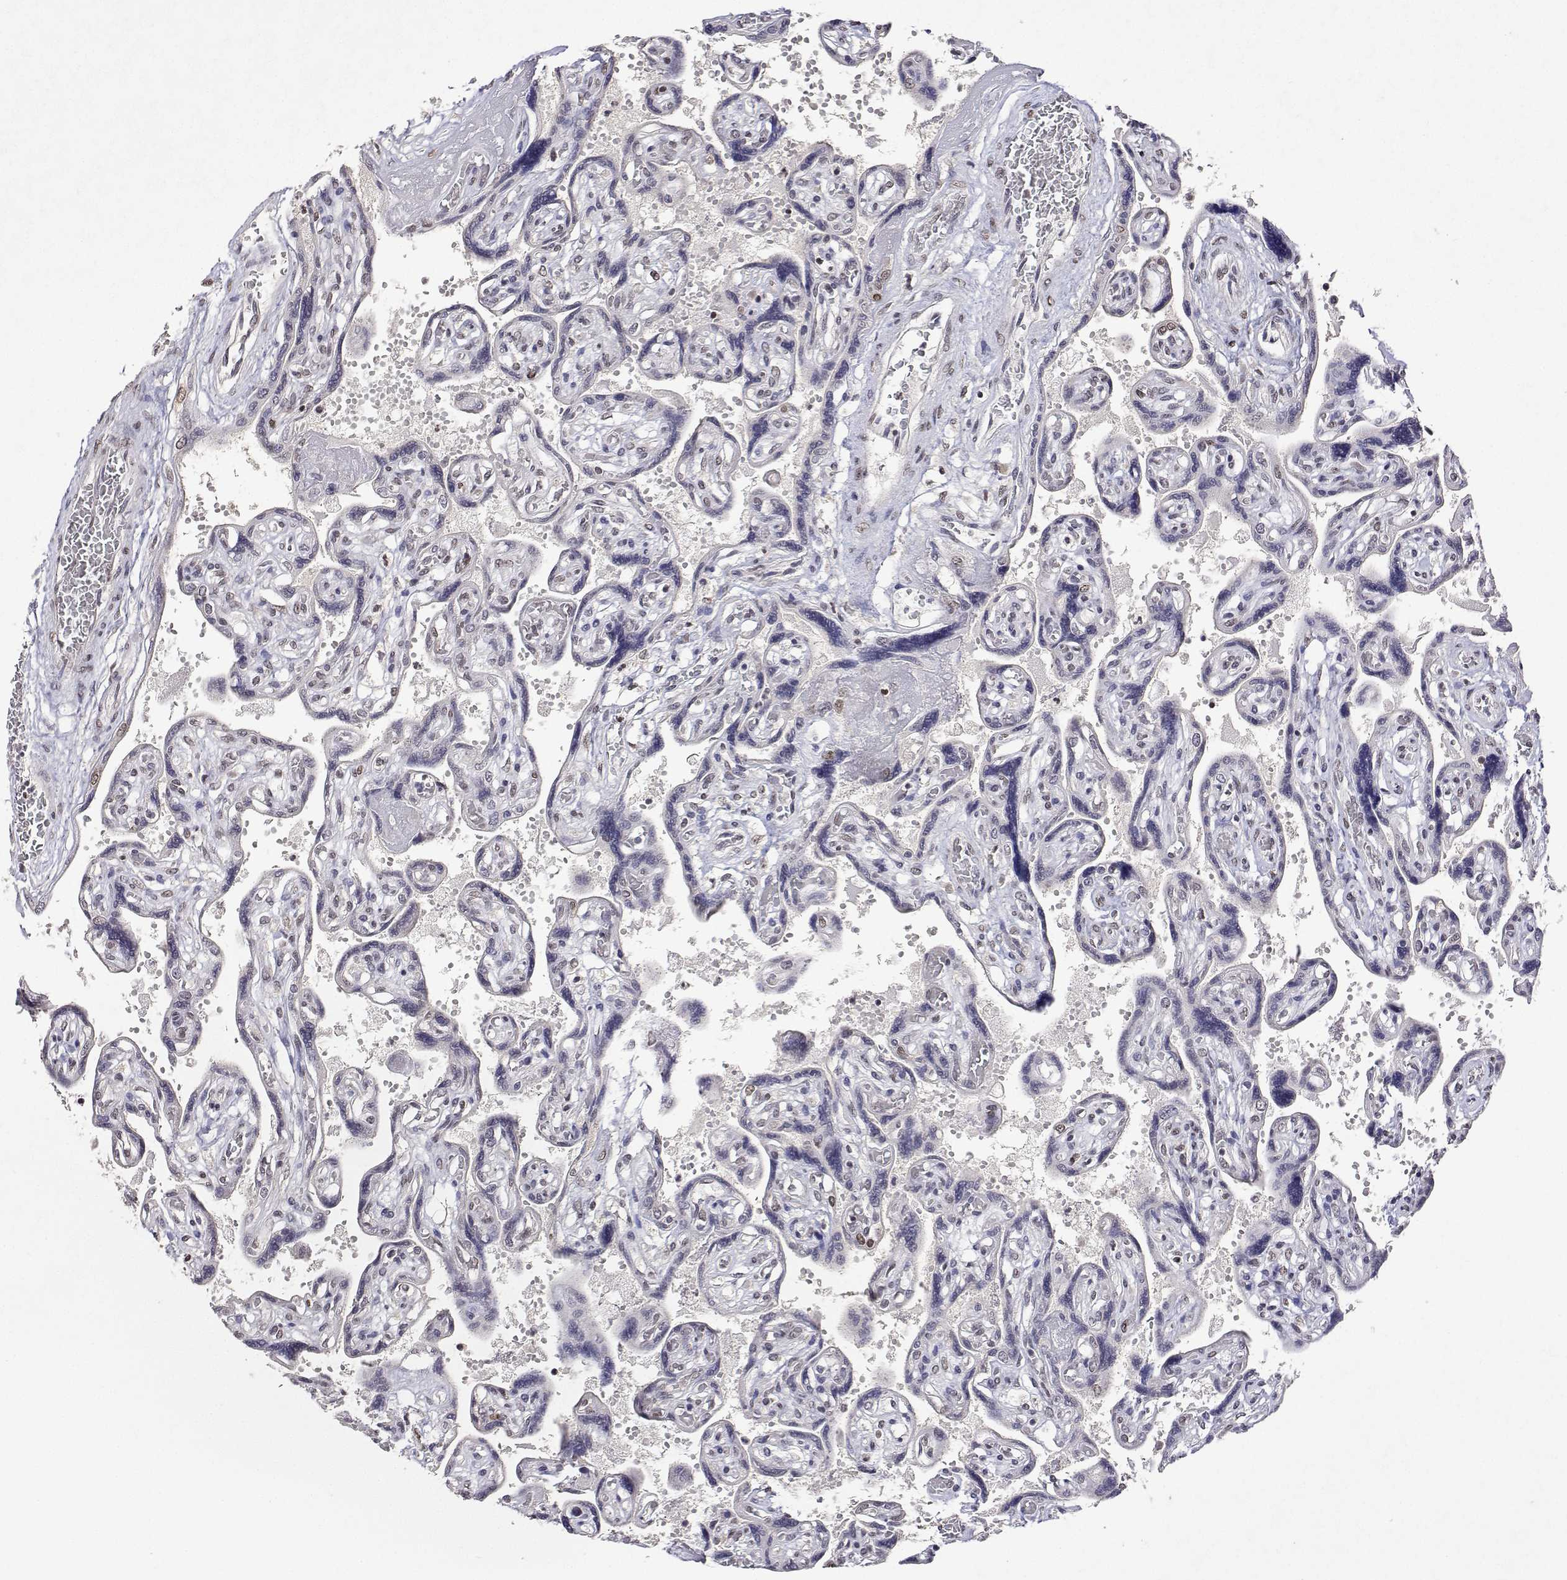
{"staining": {"intensity": "moderate", "quantity": "25%-75%", "location": "nuclear"}, "tissue": "placenta", "cell_type": "Decidual cells", "image_type": "normal", "snomed": [{"axis": "morphology", "description": "Normal tissue, NOS"}, {"axis": "topography", "description": "Placenta"}], "caption": "Decidual cells display medium levels of moderate nuclear expression in about 25%-75% of cells in normal placenta. (DAB IHC, brown staining for protein, blue staining for nuclei).", "gene": "XPC", "patient": {"sex": "female", "age": 32}}